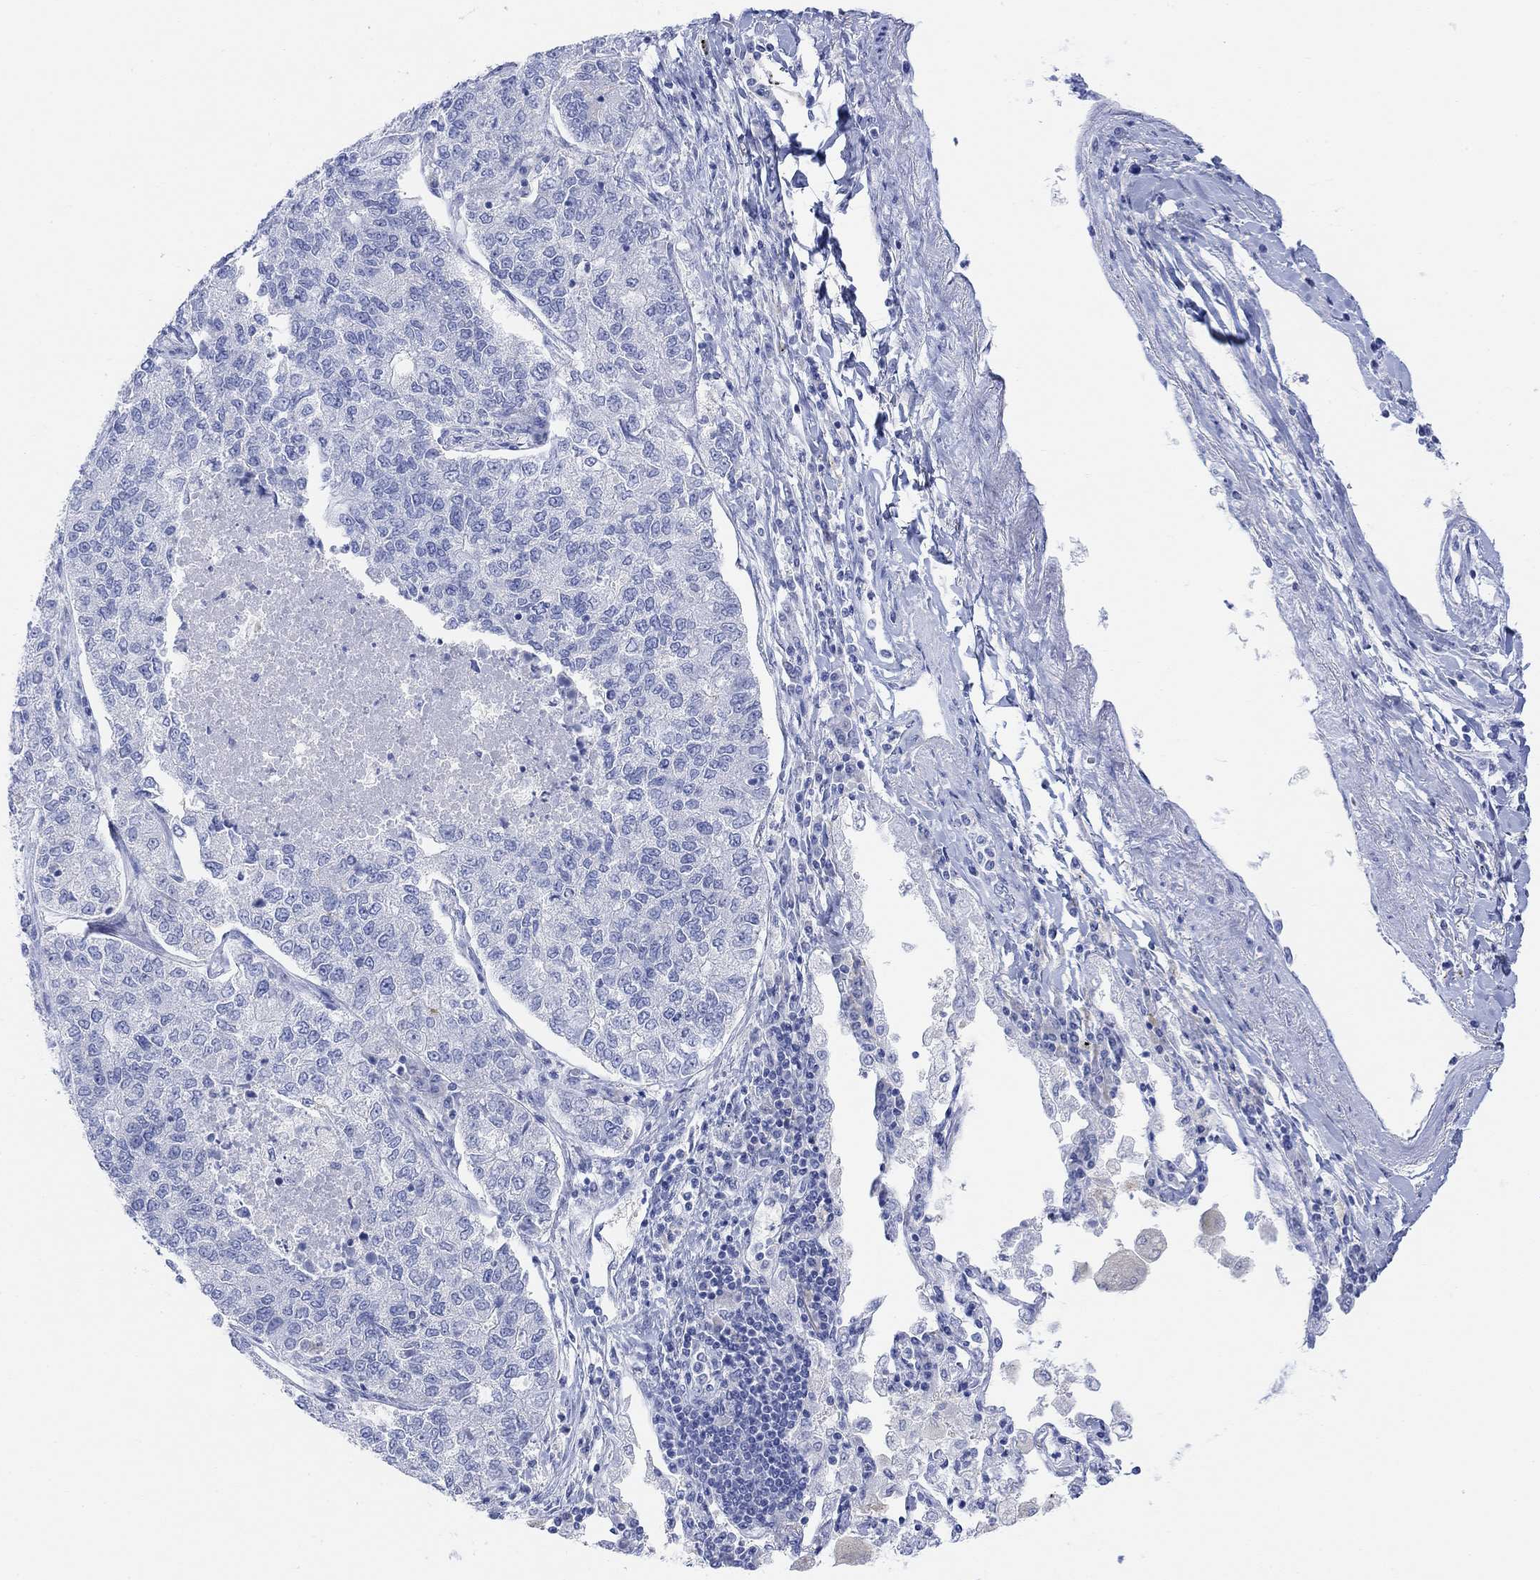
{"staining": {"intensity": "negative", "quantity": "none", "location": "none"}, "tissue": "lung cancer", "cell_type": "Tumor cells", "image_type": "cancer", "snomed": [{"axis": "morphology", "description": "Adenocarcinoma, NOS"}, {"axis": "topography", "description": "Lung"}], "caption": "Lung adenocarcinoma was stained to show a protein in brown. There is no significant expression in tumor cells.", "gene": "GNG13", "patient": {"sex": "male", "age": 49}}